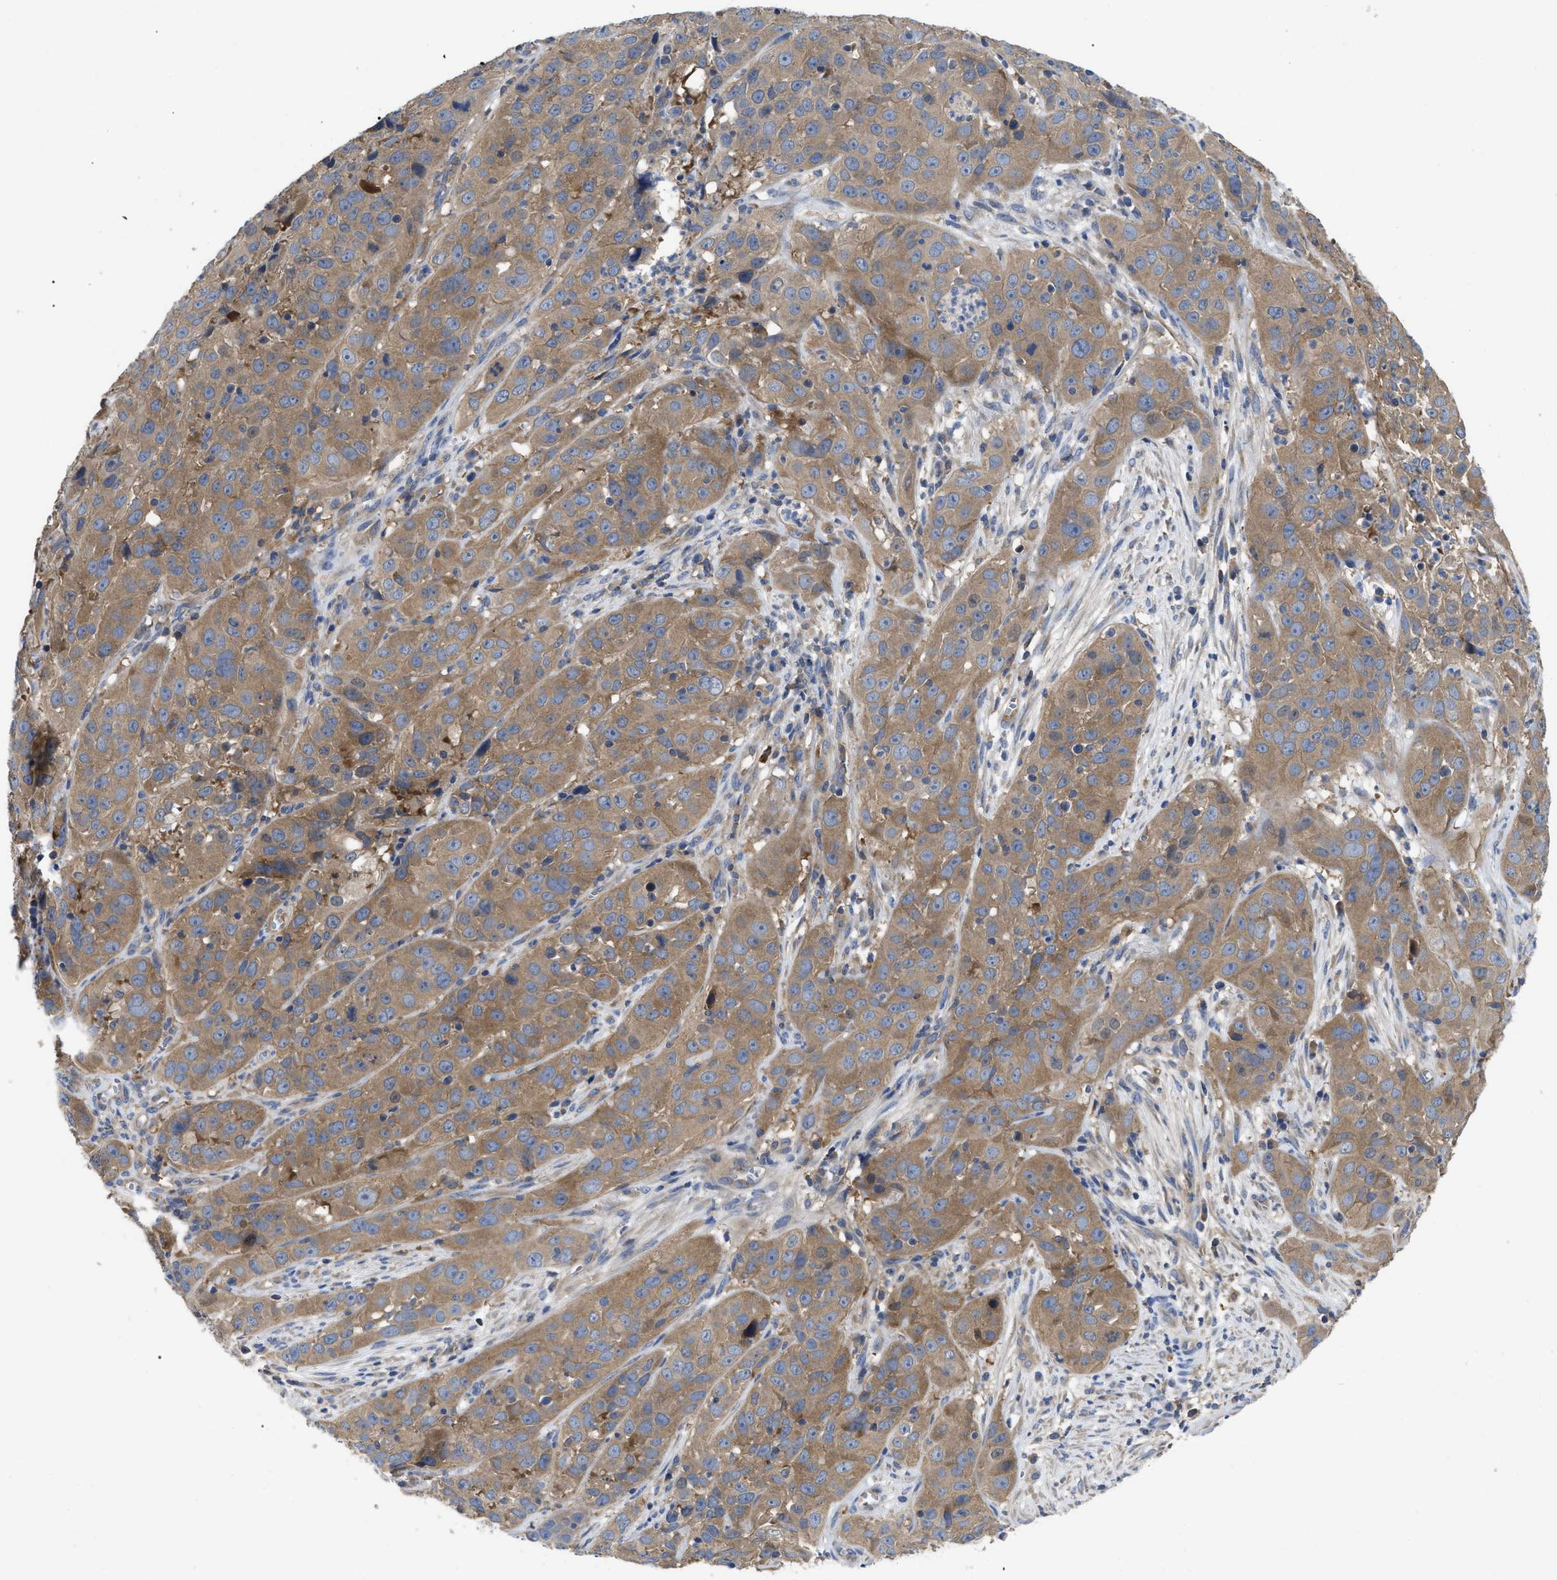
{"staining": {"intensity": "moderate", "quantity": ">75%", "location": "cytoplasmic/membranous"}, "tissue": "cervical cancer", "cell_type": "Tumor cells", "image_type": "cancer", "snomed": [{"axis": "morphology", "description": "Squamous cell carcinoma, NOS"}, {"axis": "topography", "description": "Cervix"}], "caption": "Immunohistochemistry micrograph of neoplastic tissue: cervical cancer (squamous cell carcinoma) stained using immunohistochemistry (IHC) demonstrates medium levels of moderate protein expression localized specifically in the cytoplasmic/membranous of tumor cells, appearing as a cytoplasmic/membranous brown color.", "gene": "RAP1GDS1", "patient": {"sex": "female", "age": 32}}